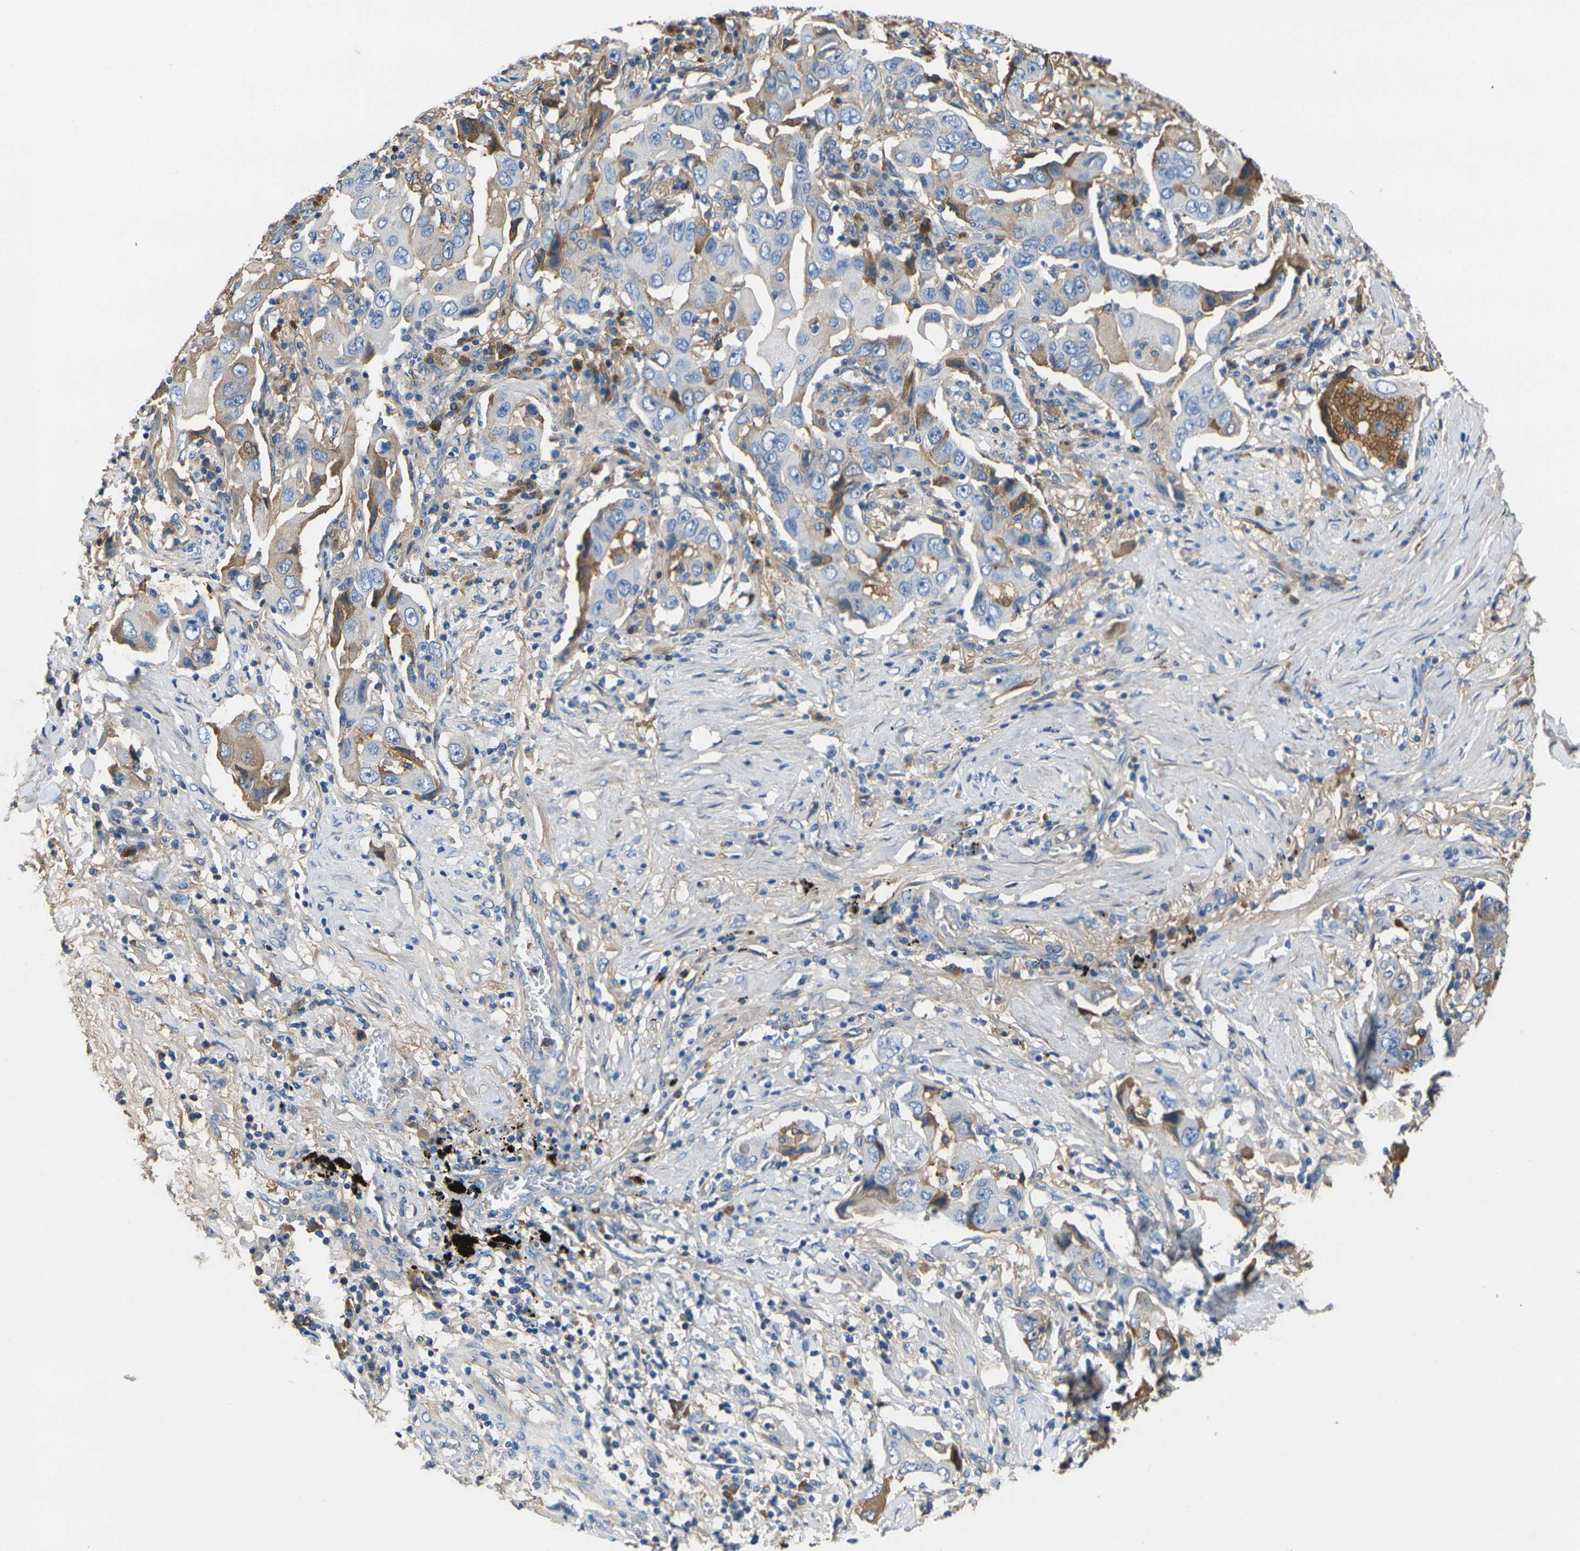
{"staining": {"intensity": "moderate", "quantity": "<25%", "location": "cytoplasmic/membranous"}, "tissue": "lung cancer", "cell_type": "Tumor cells", "image_type": "cancer", "snomed": [{"axis": "morphology", "description": "Adenocarcinoma, NOS"}, {"axis": "topography", "description": "Lung"}], "caption": "Protein expression analysis of adenocarcinoma (lung) displays moderate cytoplasmic/membranous expression in approximately <25% of tumor cells.", "gene": "GREM2", "patient": {"sex": "female", "age": 65}}